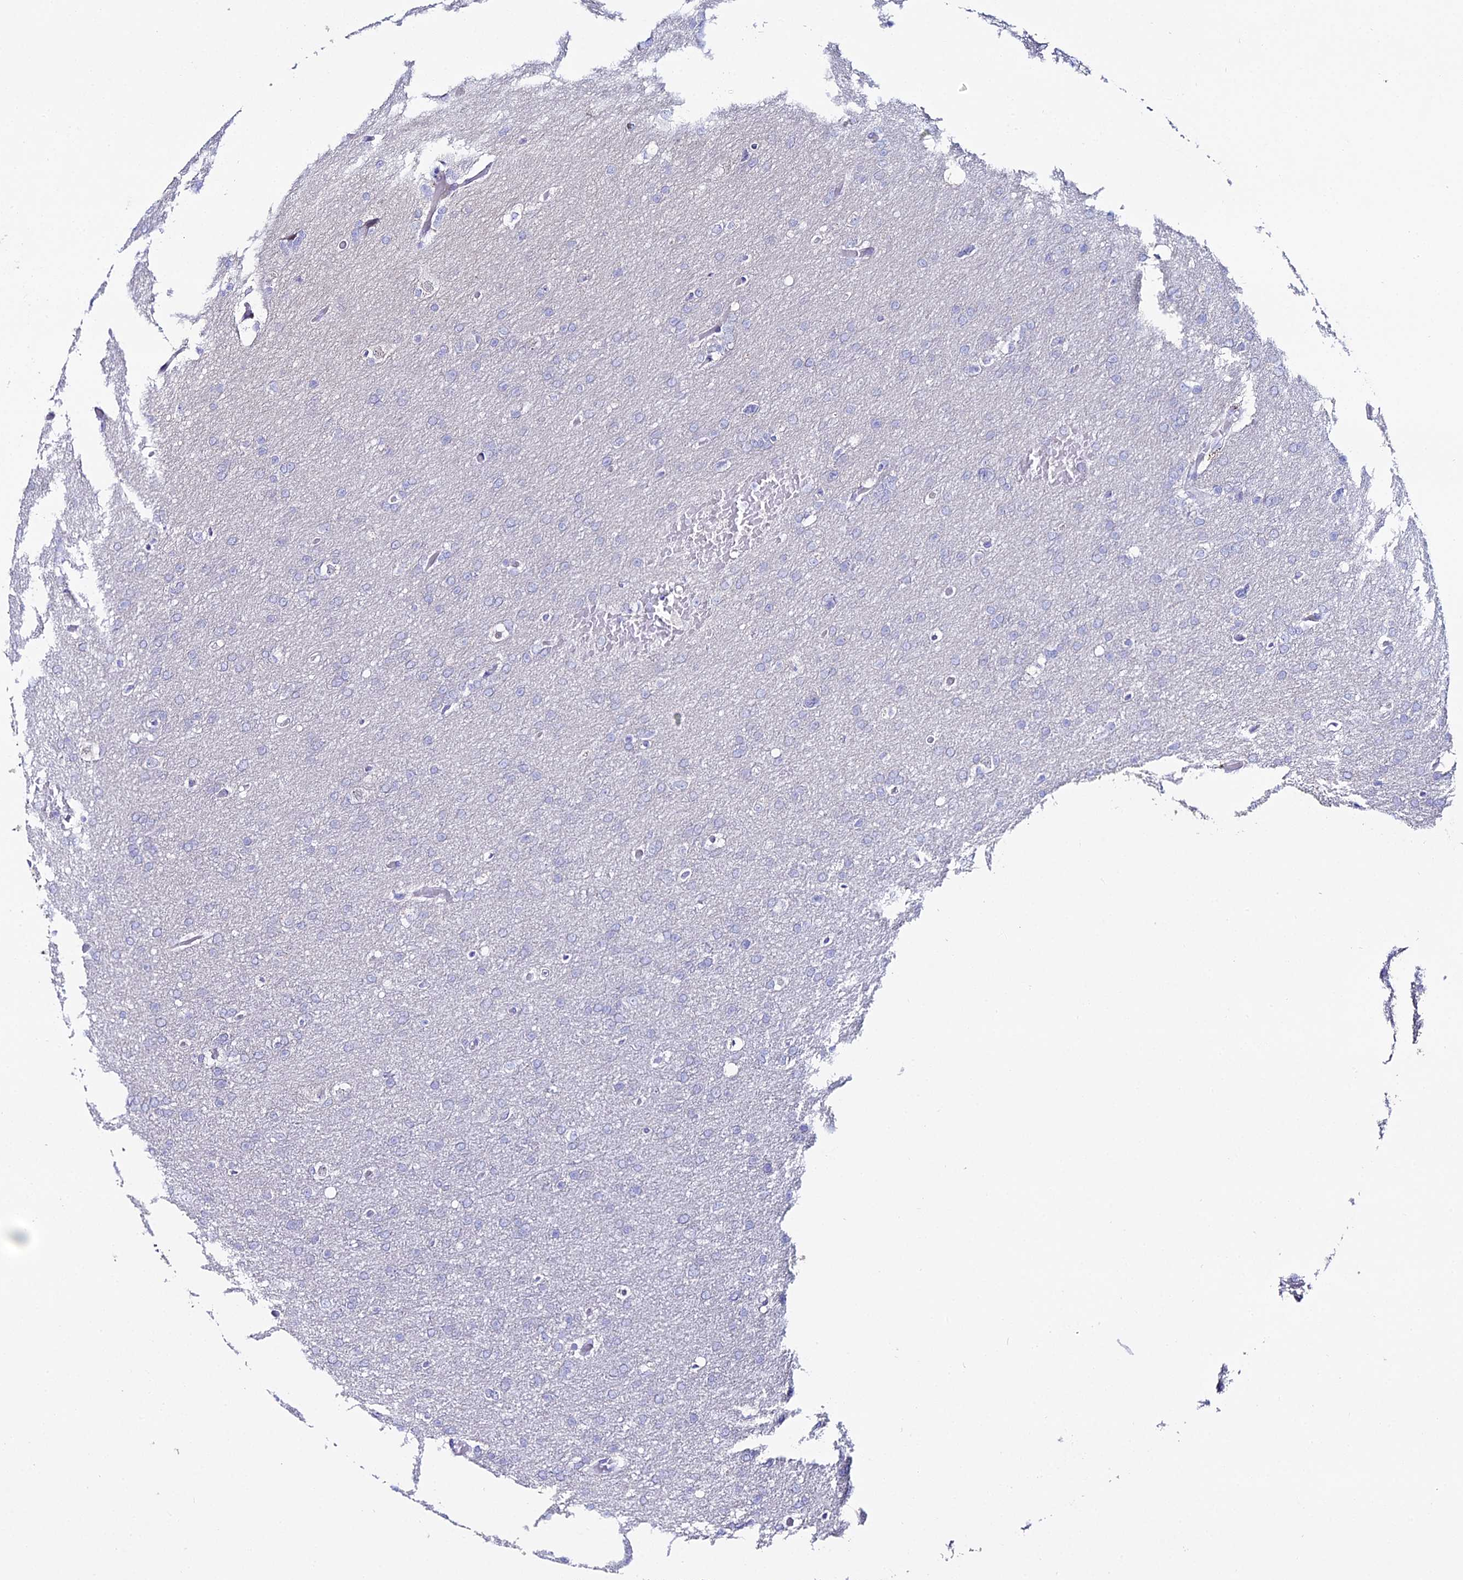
{"staining": {"intensity": "negative", "quantity": "none", "location": "none"}, "tissue": "glioma", "cell_type": "Tumor cells", "image_type": "cancer", "snomed": [{"axis": "morphology", "description": "Glioma, malignant, High grade"}, {"axis": "topography", "description": "Cerebral cortex"}], "caption": "This is a micrograph of immunohistochemistry (IHC) staining of high-grade glioma (malignant), which shows no staining in tumor cells. (DAB IHC visualized using brightfield microscopy, high magnification).", "gene": "DHX34", "patient": {"sex": "female", "age": 36}}